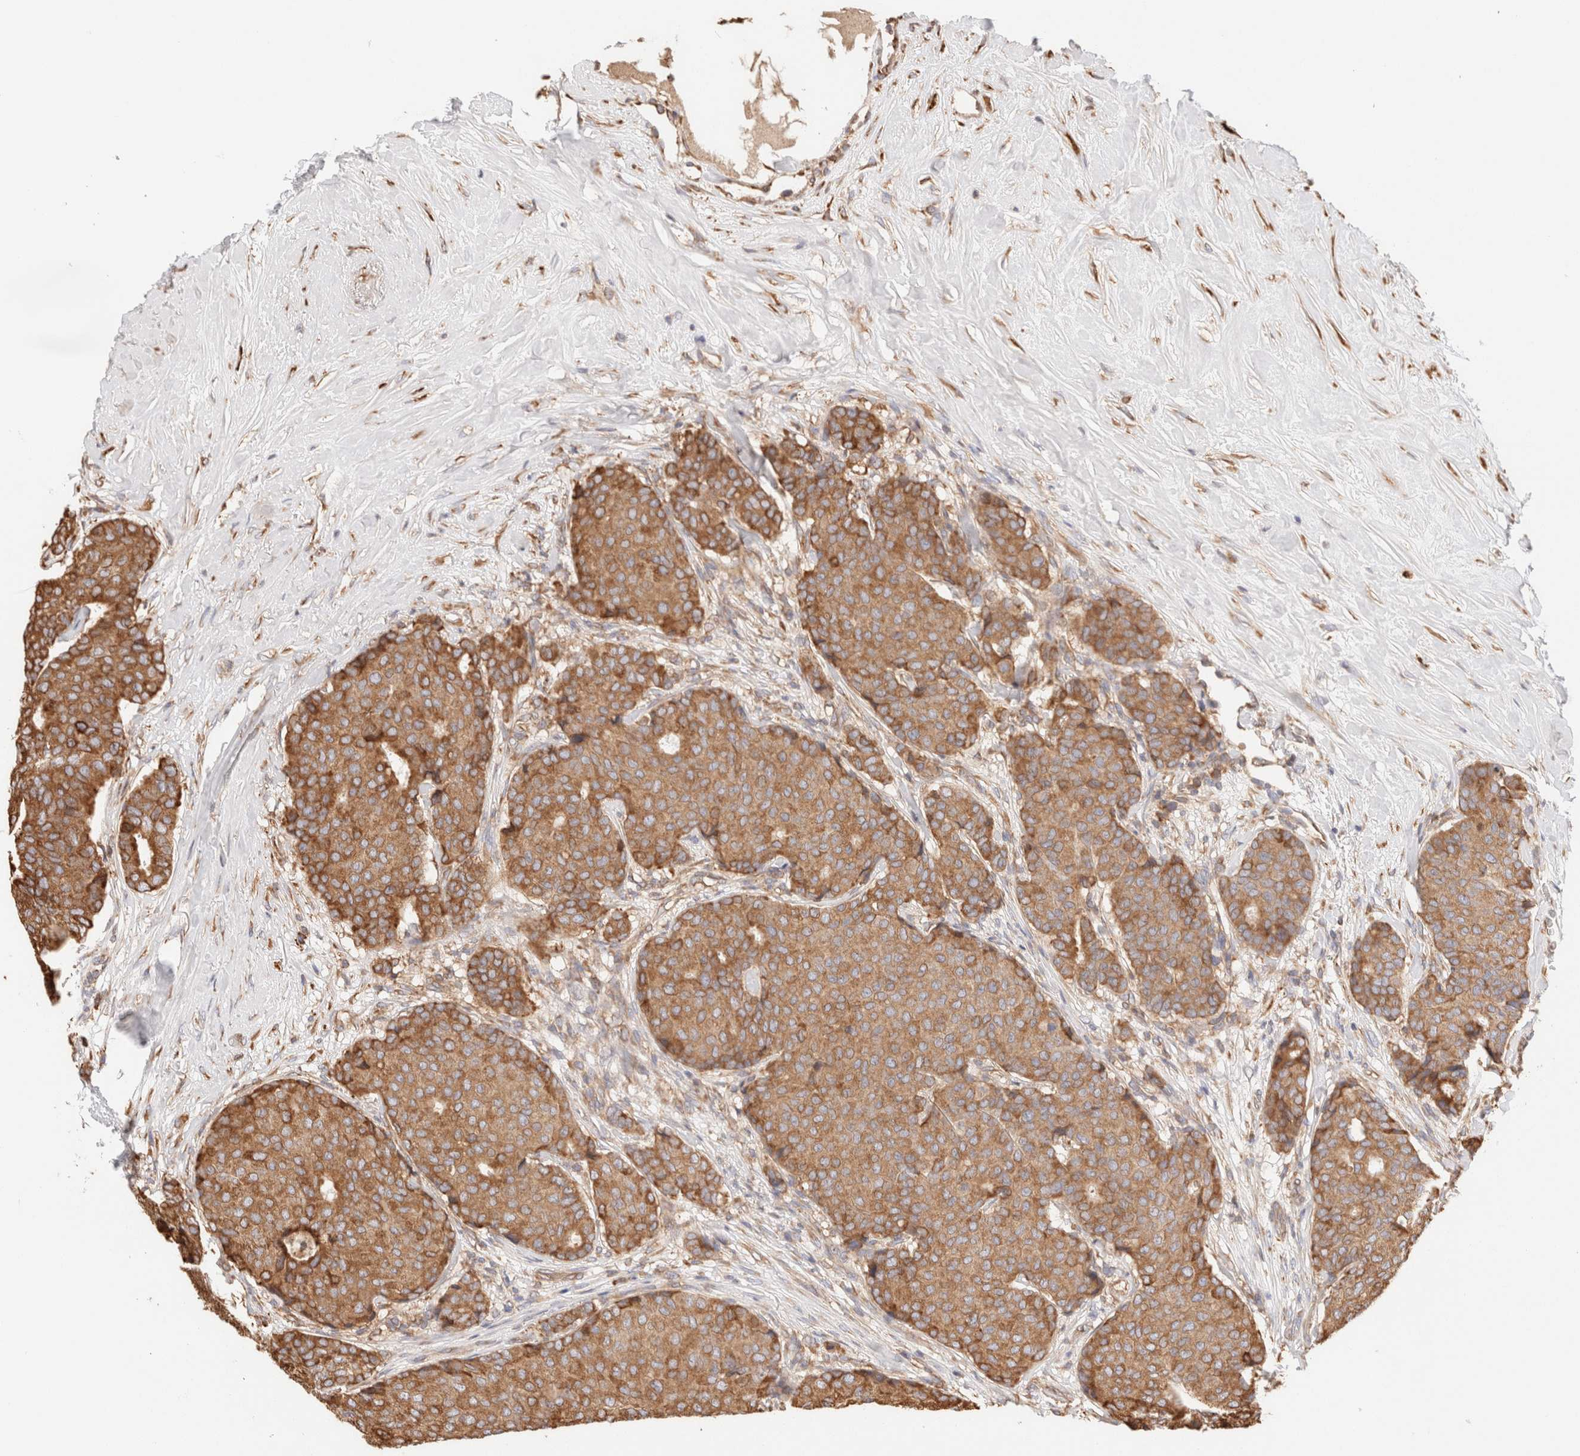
{"staining": {"intensity": "moderate", "quantity": ">75%", "location": "cytoplasmic/membranous"}, "tissue": "breast cancer", "cell_type": "Tumor cells", "image_type": "cancer", "snomed": [{"axis": "morphology", "description": "Duct carcinoma"}, {"axis": "topography", "description": "Breast"}], "caption": "Immunohistochemistry (IHC) staining of breast cancer, which displays medium levels of moderate cytoplasmic/membranous staining in approximately >75% of tumor cells indicating moderate cytoplasmic/membranous protein expression. The staining was performed using DAB (brown) for protein detection and nuclei were counterstained in hematoxylin (blue).", "gene": "FER", "patient": {"sex": "female", "age": 75}}